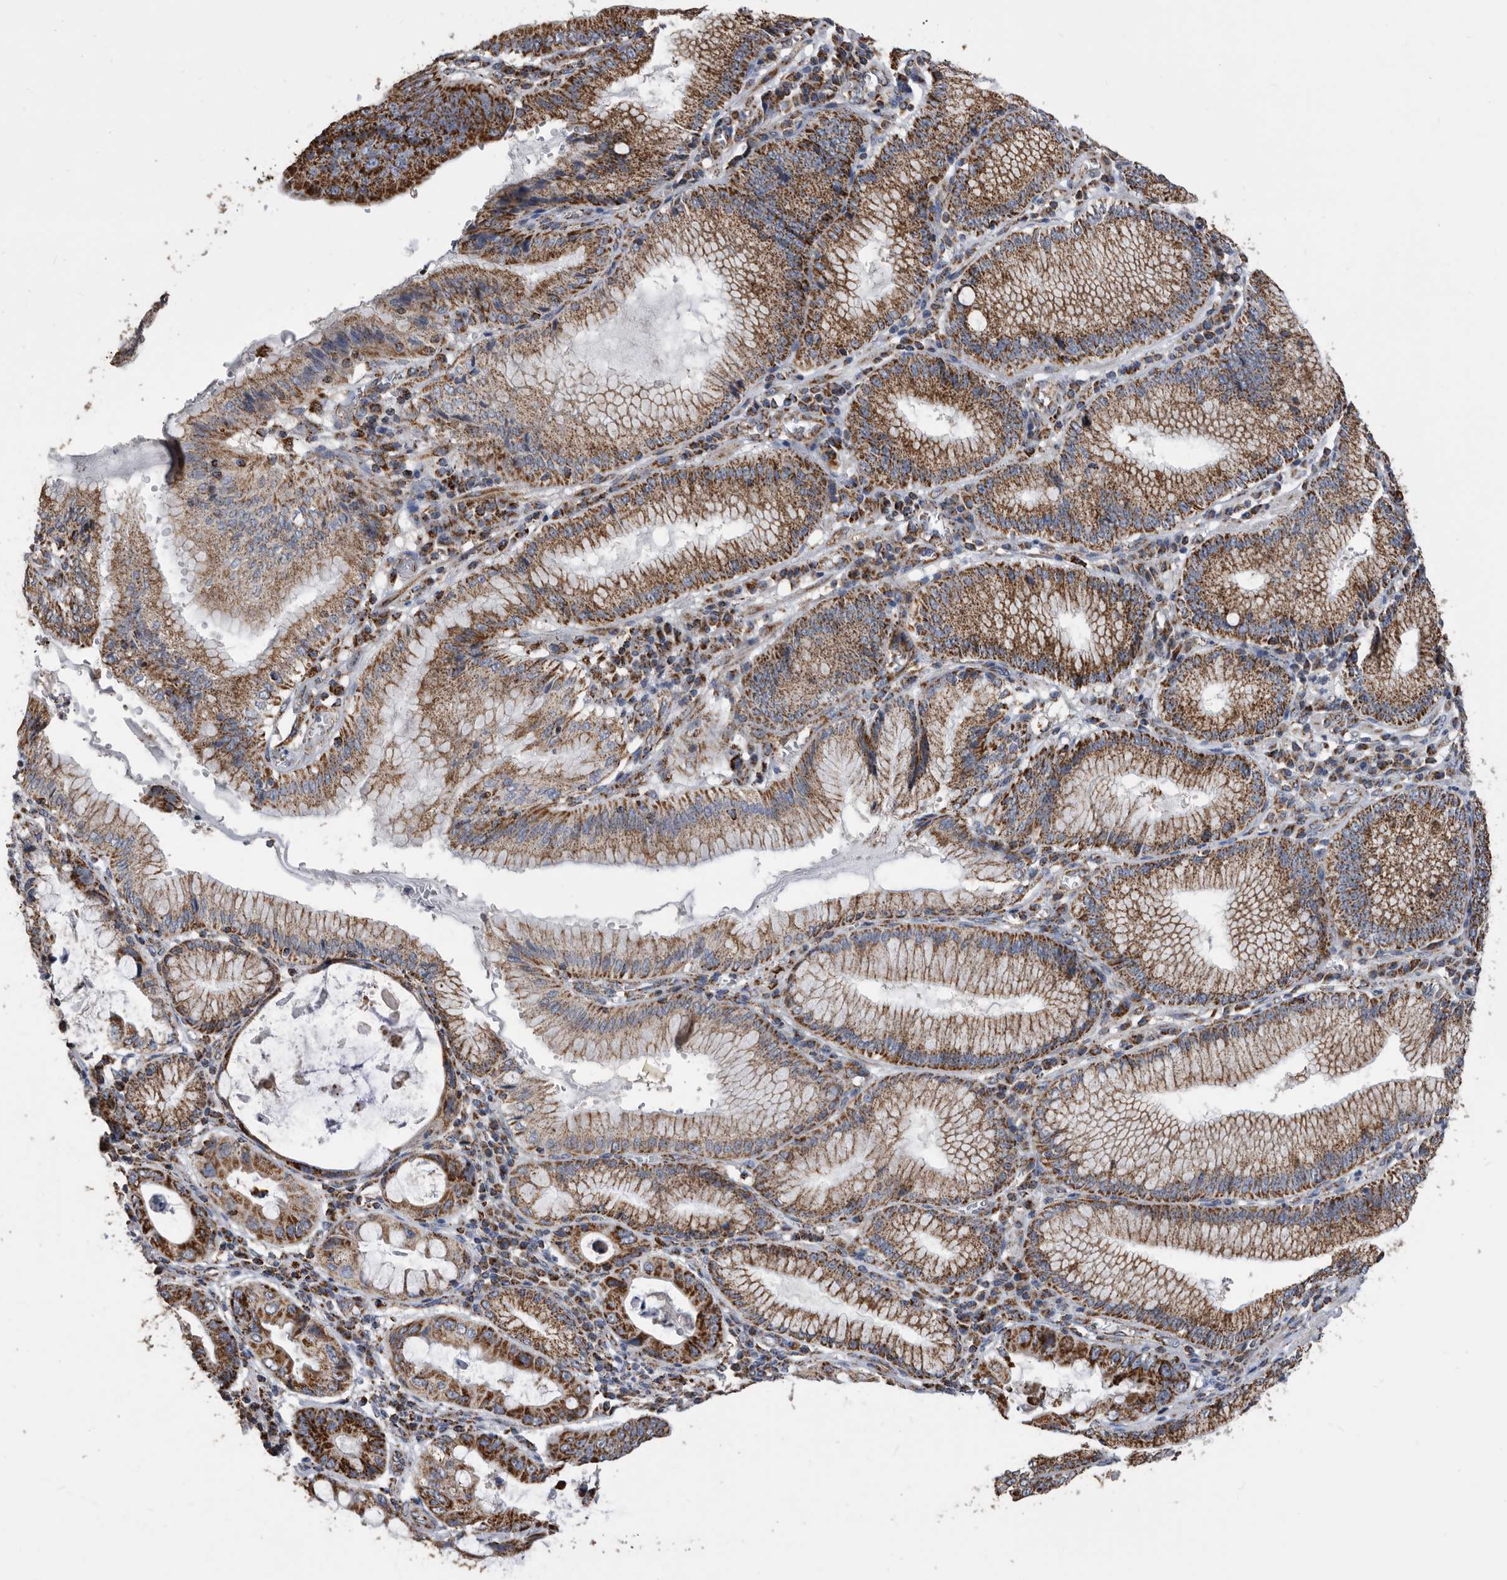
{"staining": {"intensity": "strong", "quantity": ">75%", "location": "cytoplasmic/membranous"}, "tissue": "stomach cancer", "cell_type": "Tumor cells", "image_type": "cancer", "snomed": [{"axis": "morphology", "description": "Adenocarcinoma, NOS"}, {"axis": "topography", "description": "Stomach"}], "caption": "Adenocarcinoma (stomach) was stained to show a protein in brown. There is high levels of strong cytoplasmic/membranous staining in approximately >75% of tumor cells.", "gene": "WFDC1", "patient": {"sex": "male", "age": 59}}